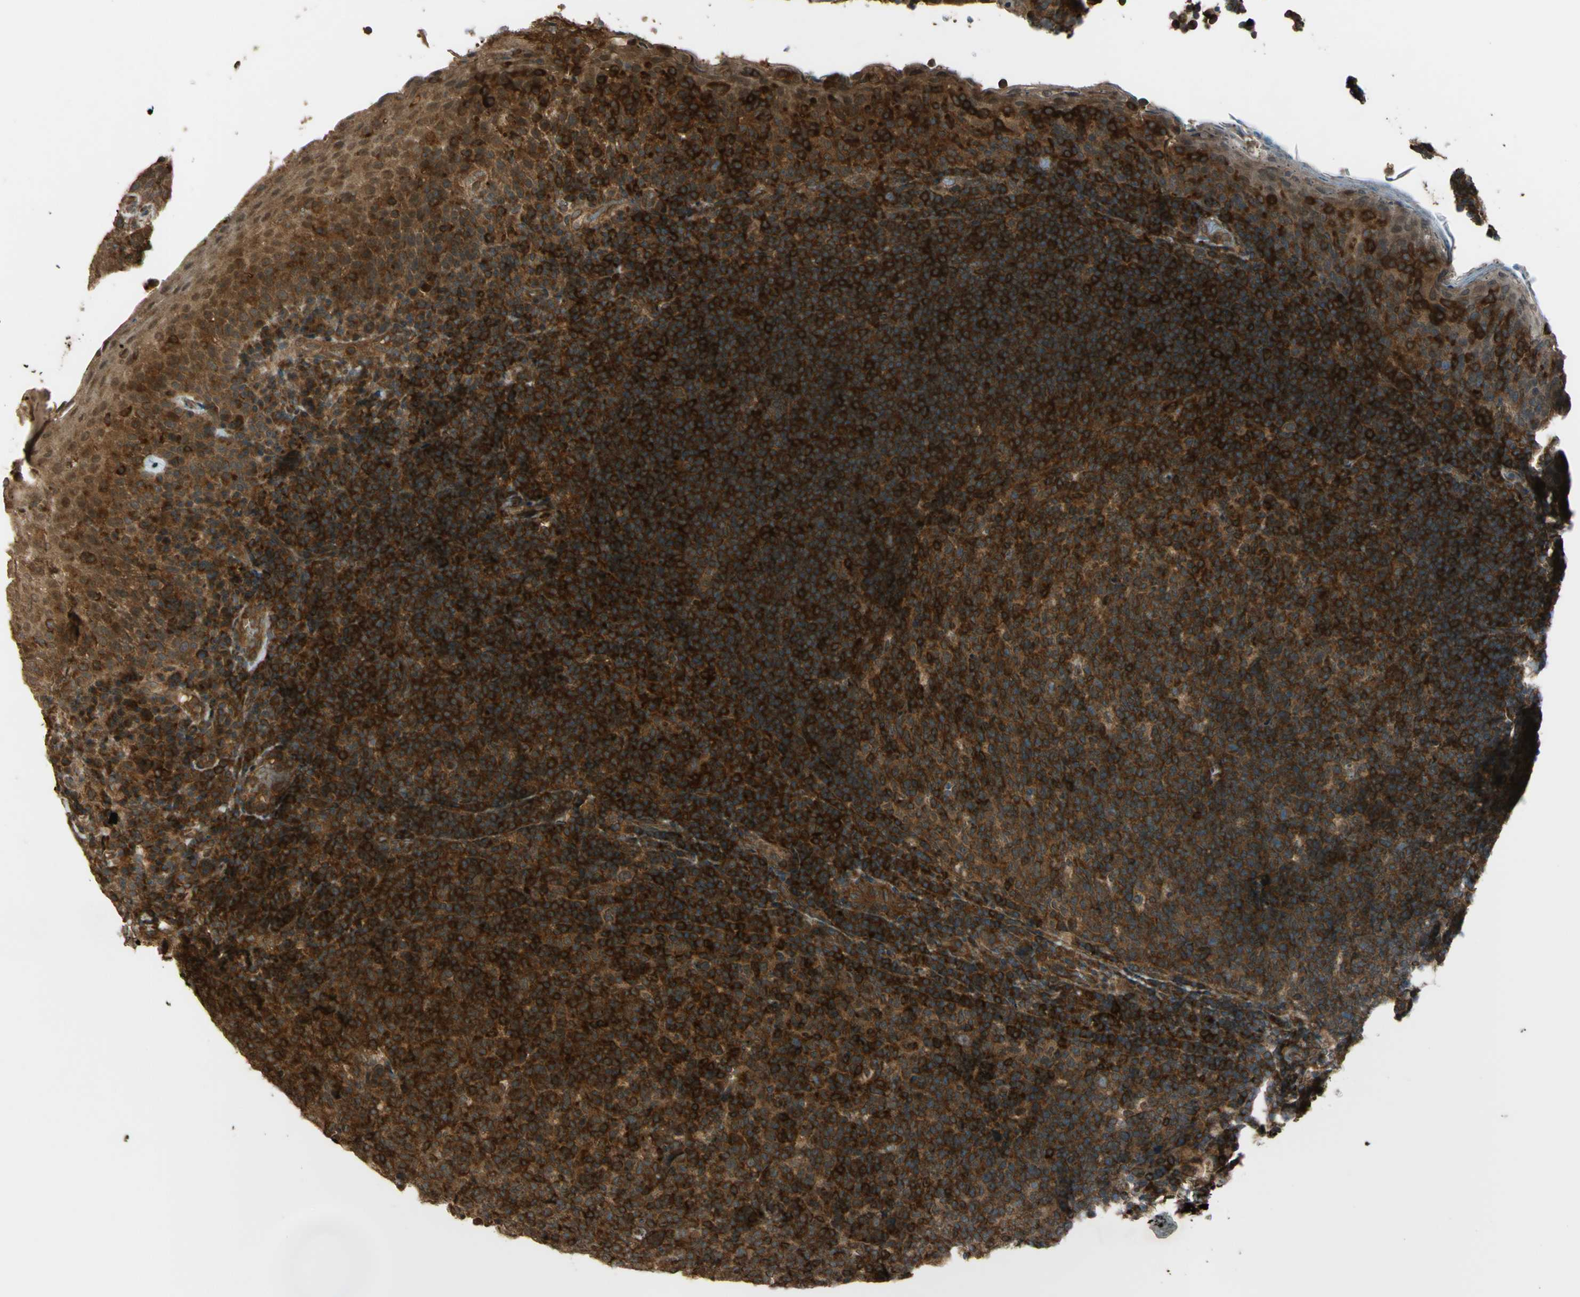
{"staining": {"intensity": "moderate", "quantity": ">75%", "location": "cytoplasmic/membranous"}, "tissue": "tonsil", "cell_type": "Germinal center cells", "image_type": "normal", "snomed": [{"axis": "morphology", "description": "Normal tissue, NOS"}, {"axis": "topography", "description": "Tonsil"}], "caption": "Immunohistochemical staining of benign human tonsil demonstrates medium levels of moderate cytoplasmic/membranous positivity in approximately >75% of germinal center cells. (DAB IHC, brown staining for protein, blue staining for nuclei).", "gene": "FLII", "patient": {"sex": "male", "age": 17}}